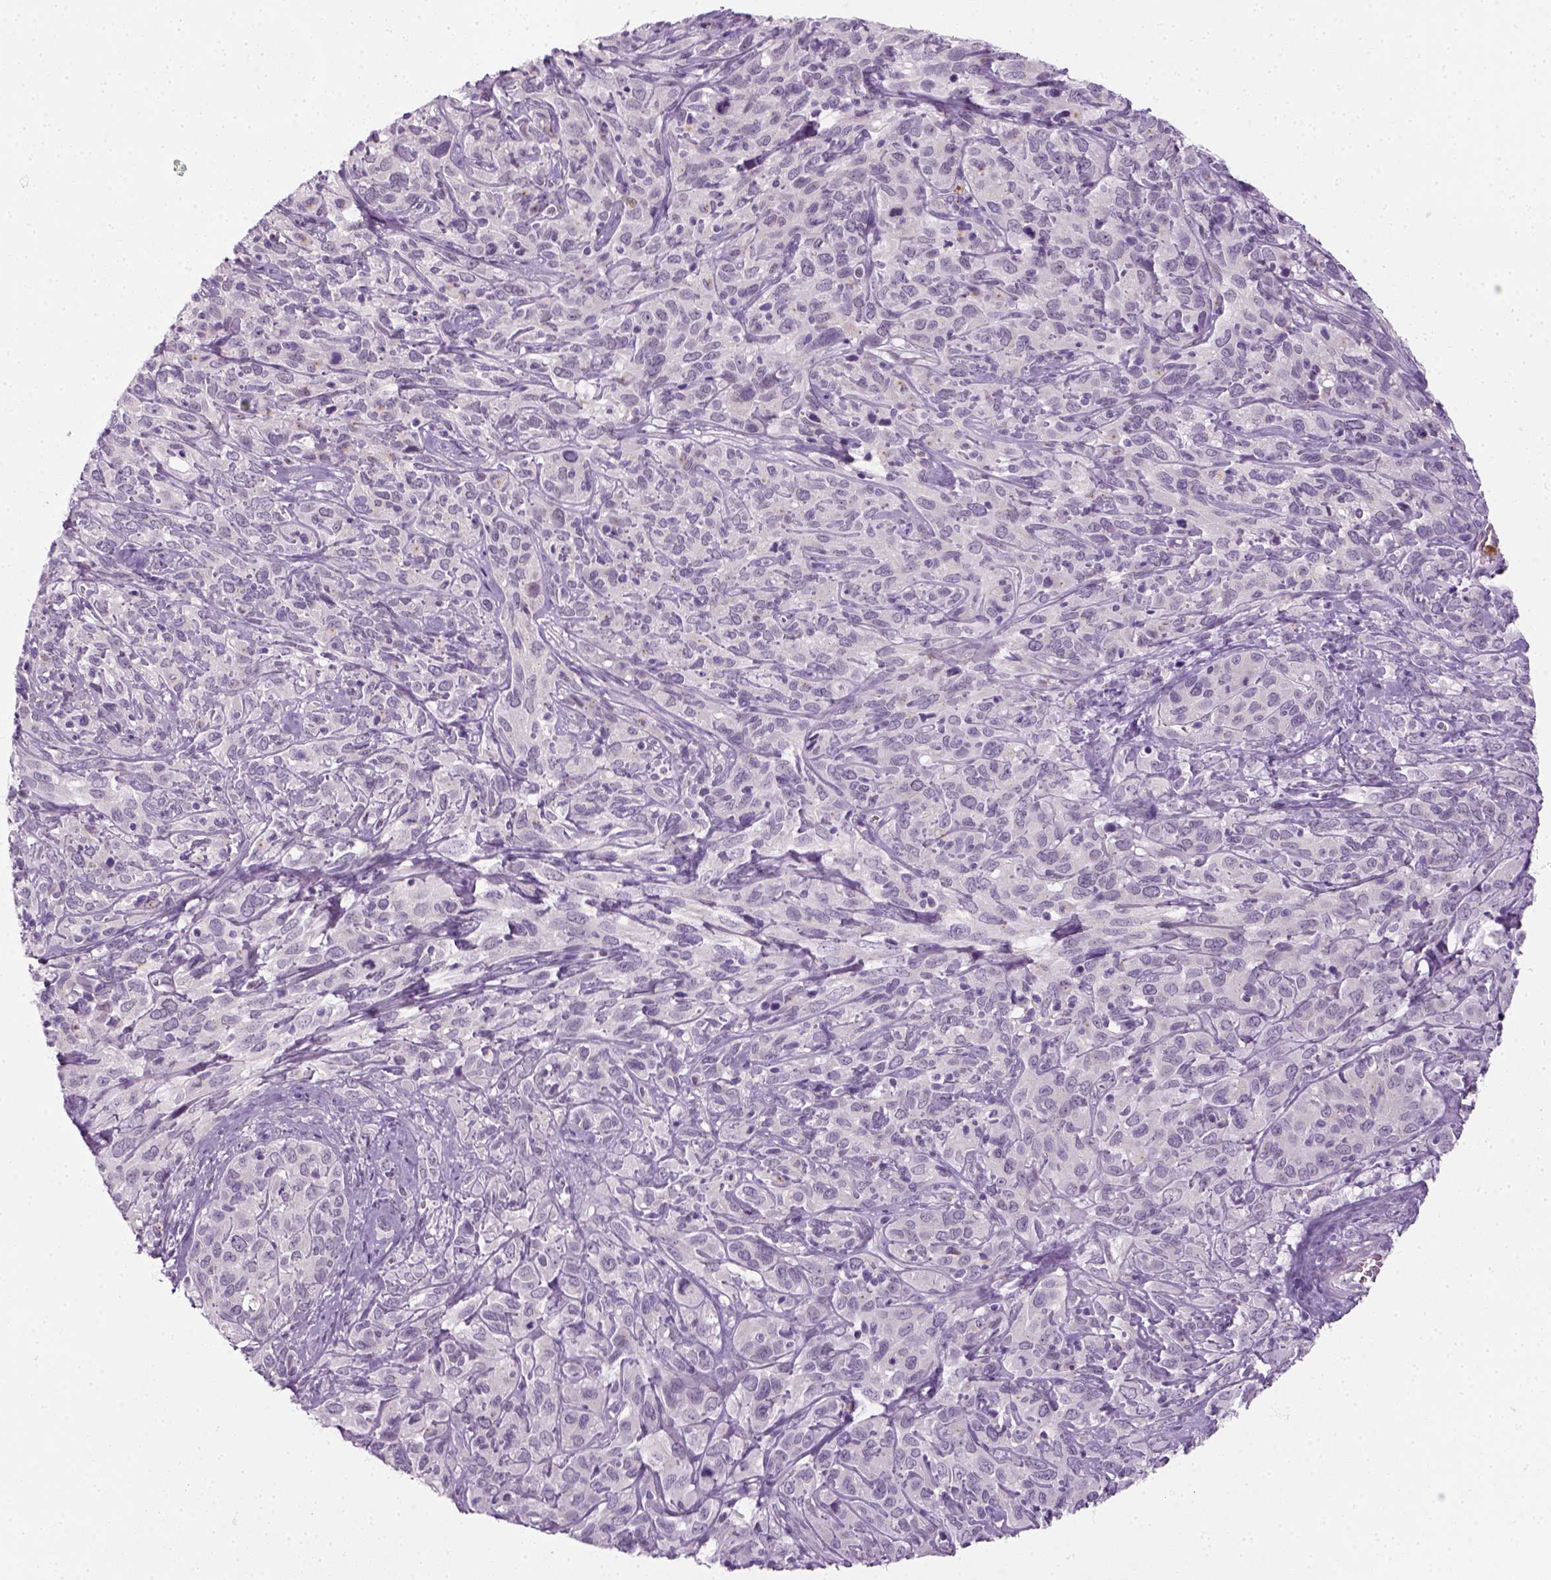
{"staining": {"intensity": "negative", "quantity": "none", "location": "none"}, "tissue": "cervical cancer", "cell_type": "Tumor cells", "image_type": "cancer", "snomed": [{"axis": "morphology", "description": "Normal tissue, NOS"}, {"axis": "morphology", "description": "Squamous cell carcinoma, NOS"}, {"axis": "topography", "description": "Cervix"}], "caption": "Immunohistochemistry (IHC) image of neoplastic tissue: human cervical cancer (squamous cell carcinoma) stained with DAB (3,3'-diaminobenzidine) displays no significant protein positivity in tumor cells.", "gene": "IL4", "patient": {"sex": "female", "age": 51}}